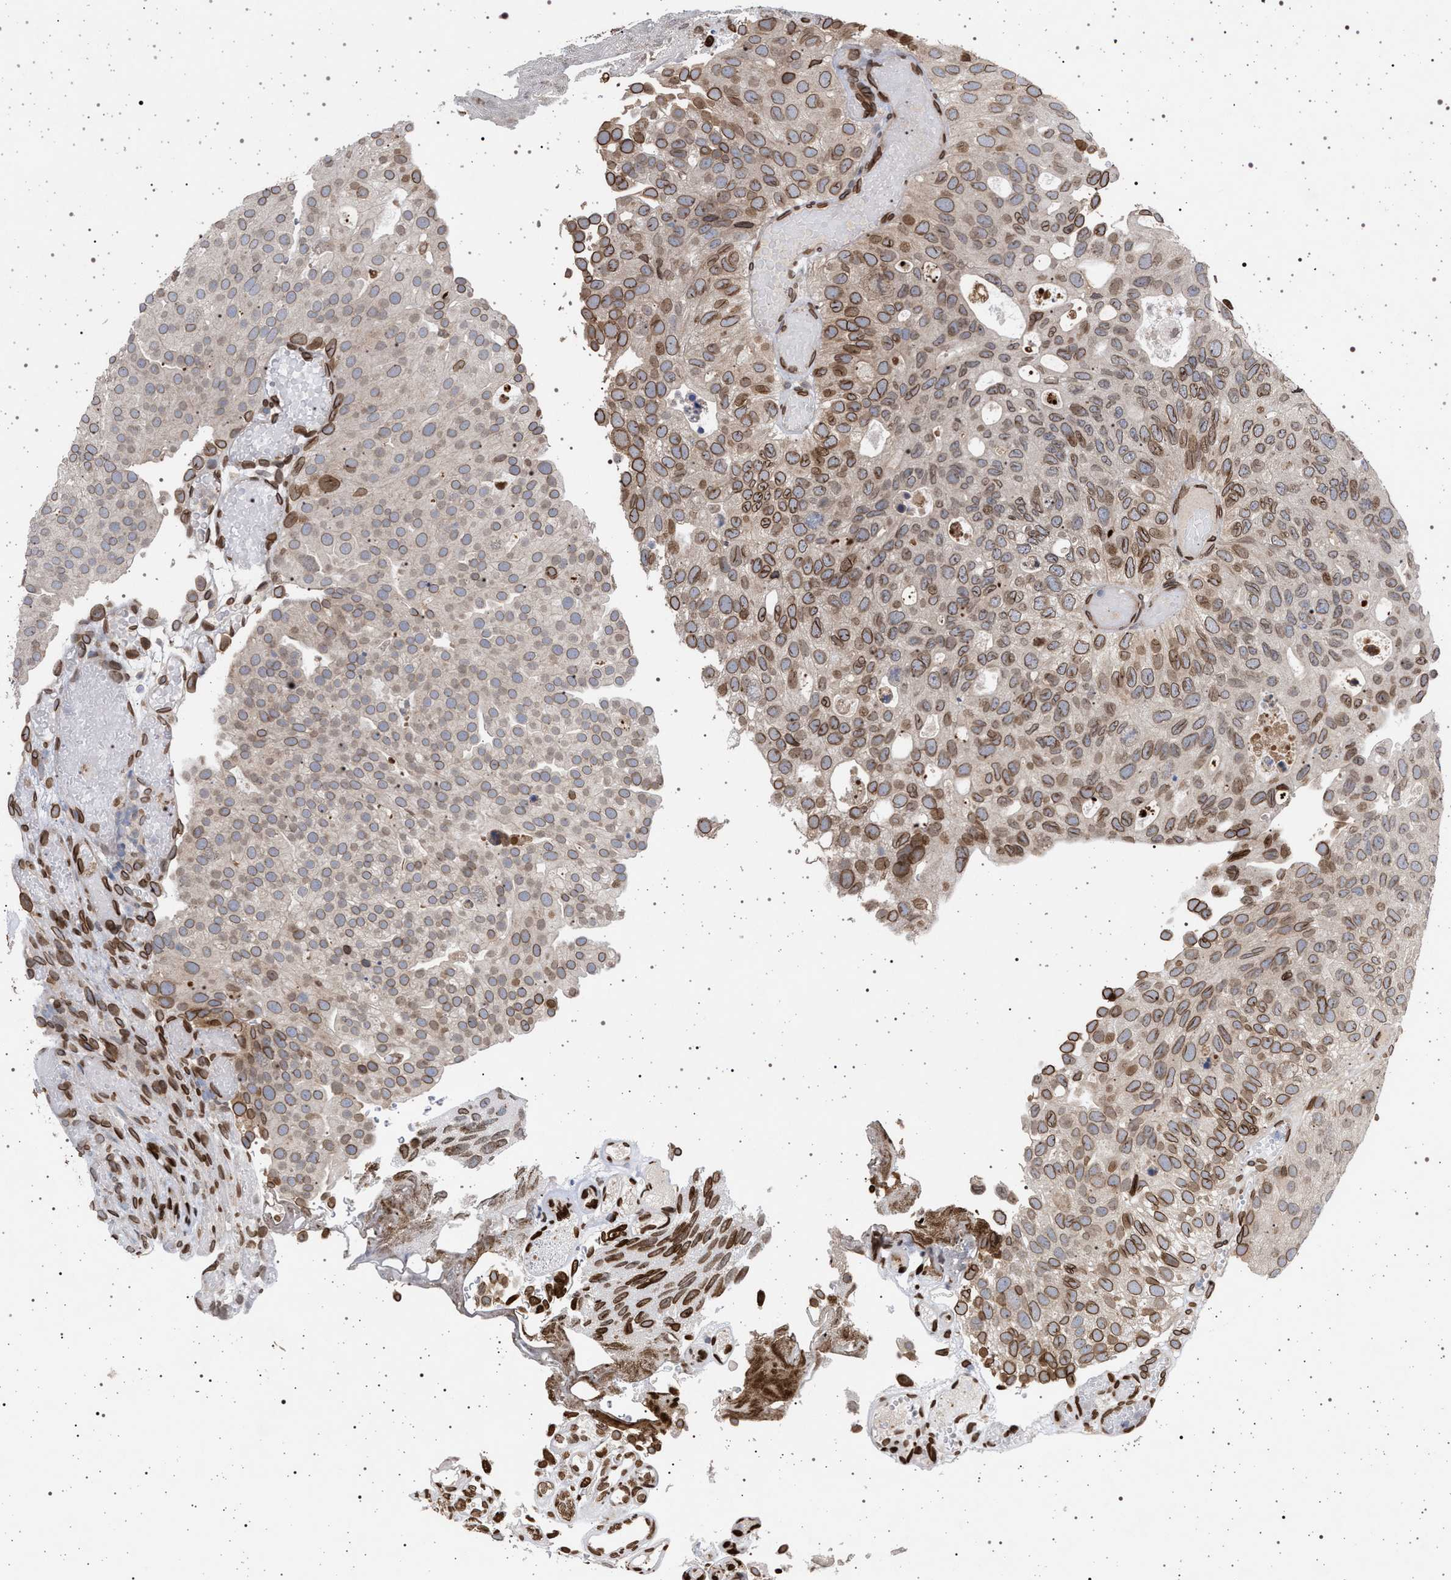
{"staining": {"intensity": "moderate", "quantity": ">75%", "location": "cytoplasmic/membranous,nuclear"}, "tissue": "urothelial cancer", "cell_type": "Tumor cells", "image_type": "cancer", "snomed": [{"axis": "morphology", "description": "Urothelial carcinoma, Low grade"}, {"axis": "topography", "description": "Urinary bladder"}], "caption": "Immunohistochemistry staining of urothelial cancer, which reveals medium levels of moderate cytoplasmic/membranous and nuclear expression in about >75% of tumor cells indicating moderate cytoplasmic/membranous and nuclear protein expression. The staining was performed using DAB (brown) for protein detection and nuclei were counterstained in hematoxylin (blue).", "gene": "ING2", "patient": {"sex": "male", "age": 78}}